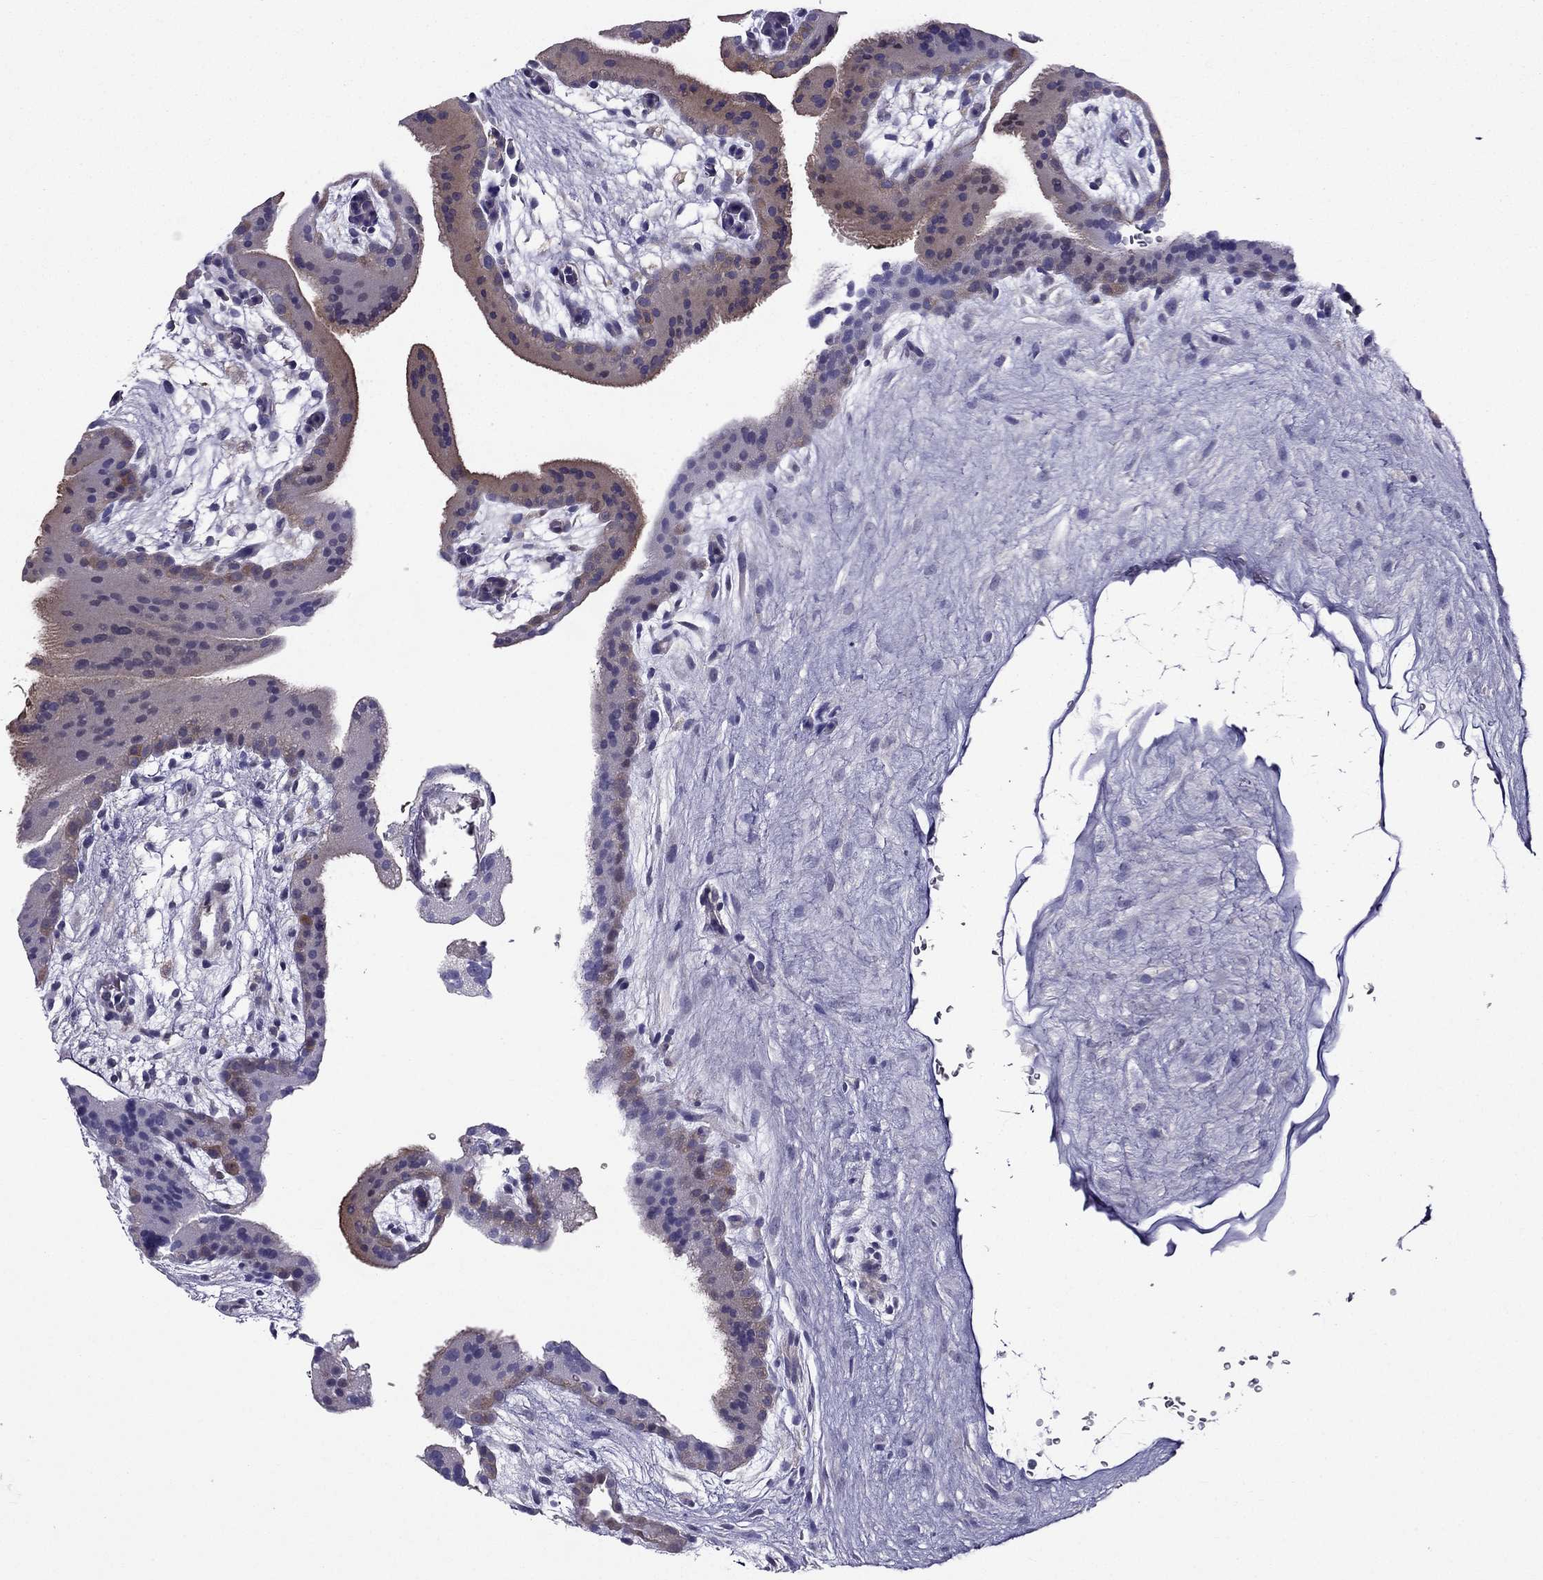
{"staining": {"intensity": "negative", "quantity": "none", "location": "none"}, "tissue": "placenta", "cell_type": "Decidual cells", "image_type": "normal", "snomed": [{"axis": "morphology", "description": "Normal tissue, NOS"}, {"axis": "topography", "description": "Placenta"}], "caption": "Immunohistochemistry of benign placenta exhibits no positivity in decidual cells. (DAB IHC visualized using brightfield microscopy, high magnification).", "gene": "AAK1", "patient": {"sex": "female", "age": 19}}